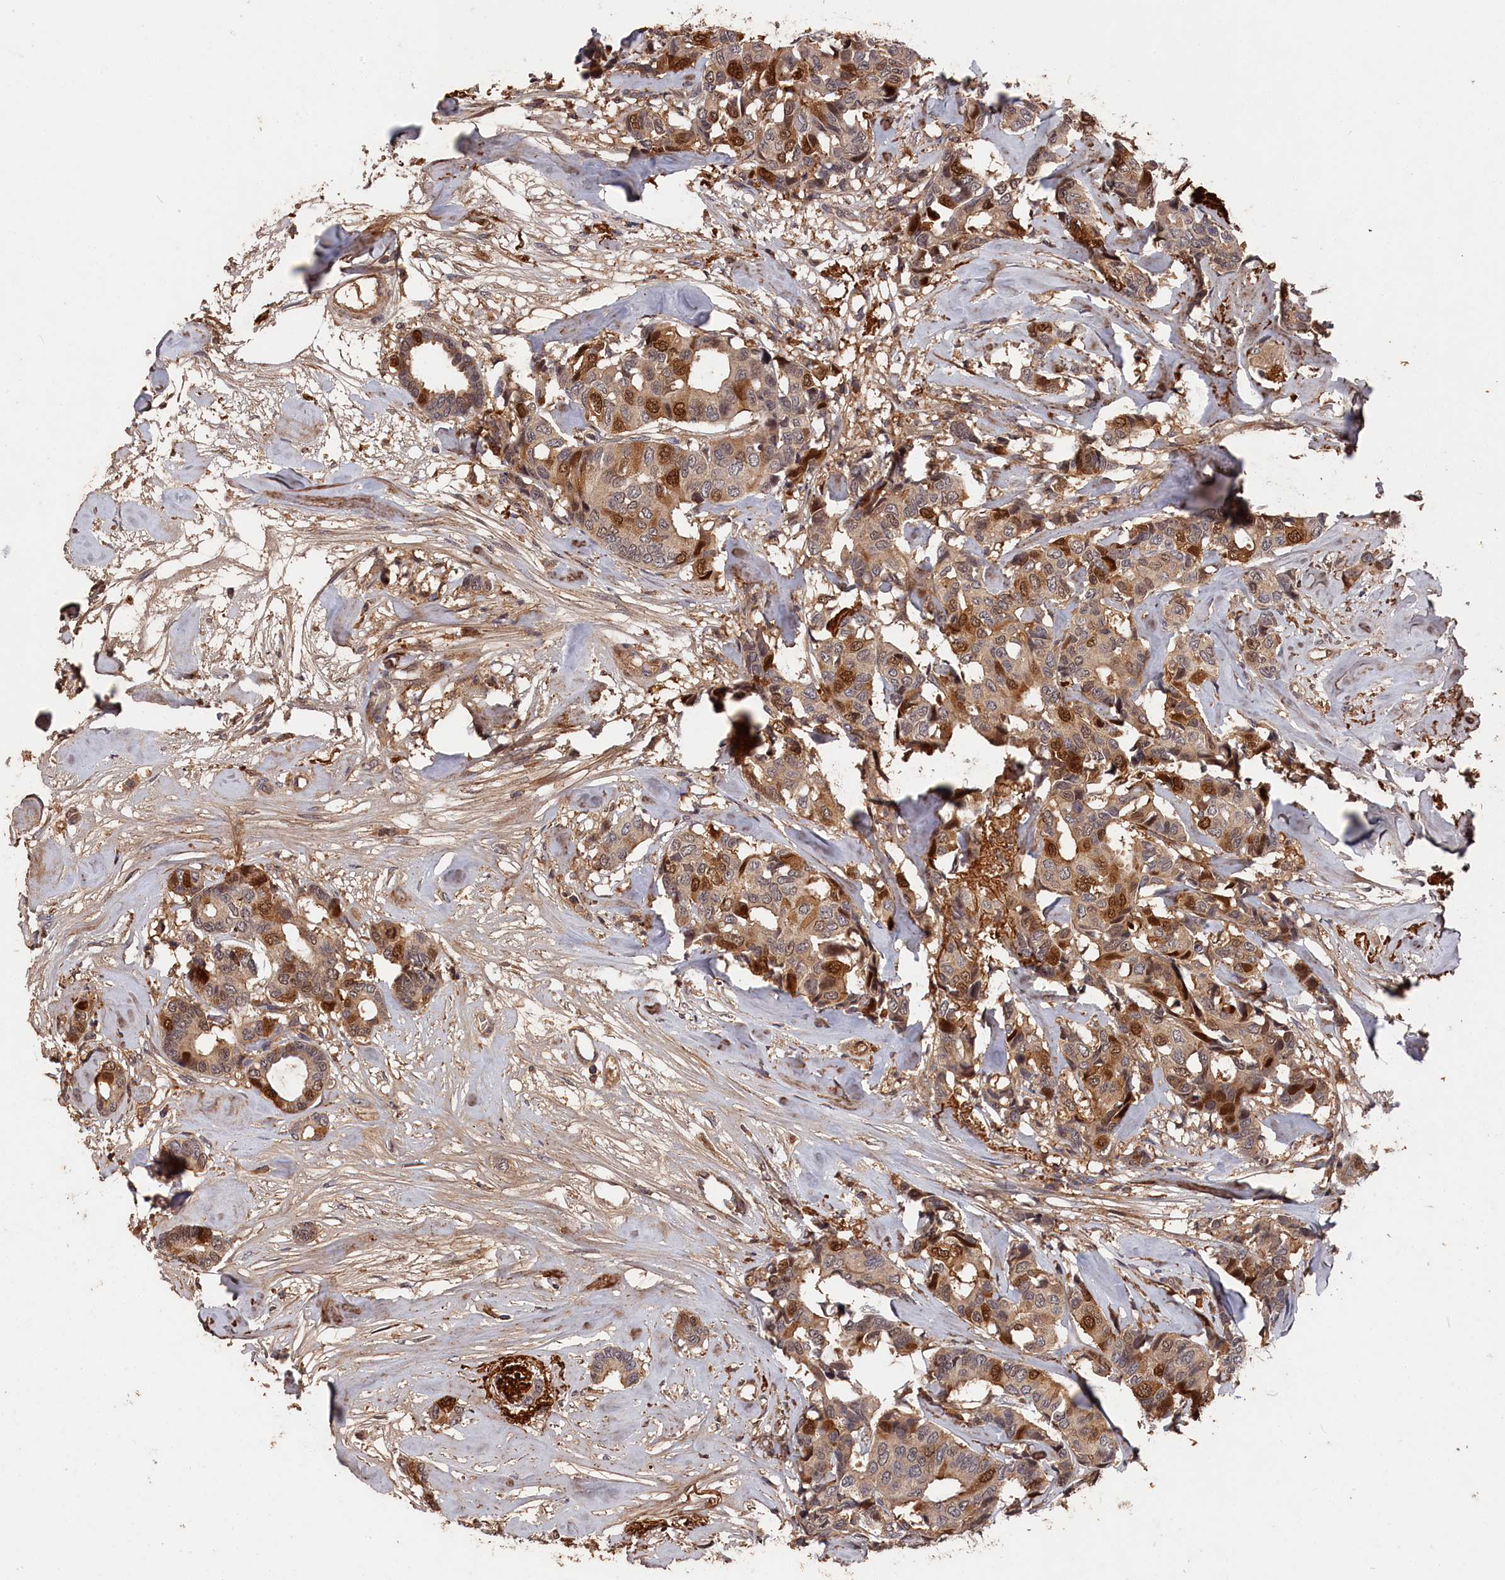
{"staining": {"intensity": "moderate", "quantity": "25%-75%", "location": "cytoplasmic/membranous,nuclear"}, "tissue": "breast cancer", "cell_type": "Tumor cells", "image_type": "cancer", "snomed": [{"axis": "morphology", "description": "Duct carcinoma"}, {"axis": "topography", "description": "Breast"}], "caption": "Tumor cells exhibit medium levels of moderate cytoplasmic/membranous and nuclear expression in approximately 25%-75% of cells in human breast cancer. The protein of interest is stained brown, and the nuclei are stained in blue (DAB IHC with brightfield microscopy, high magnification).", "gene": "RMI2", "patient": {"sex": "female", "age": 87}}